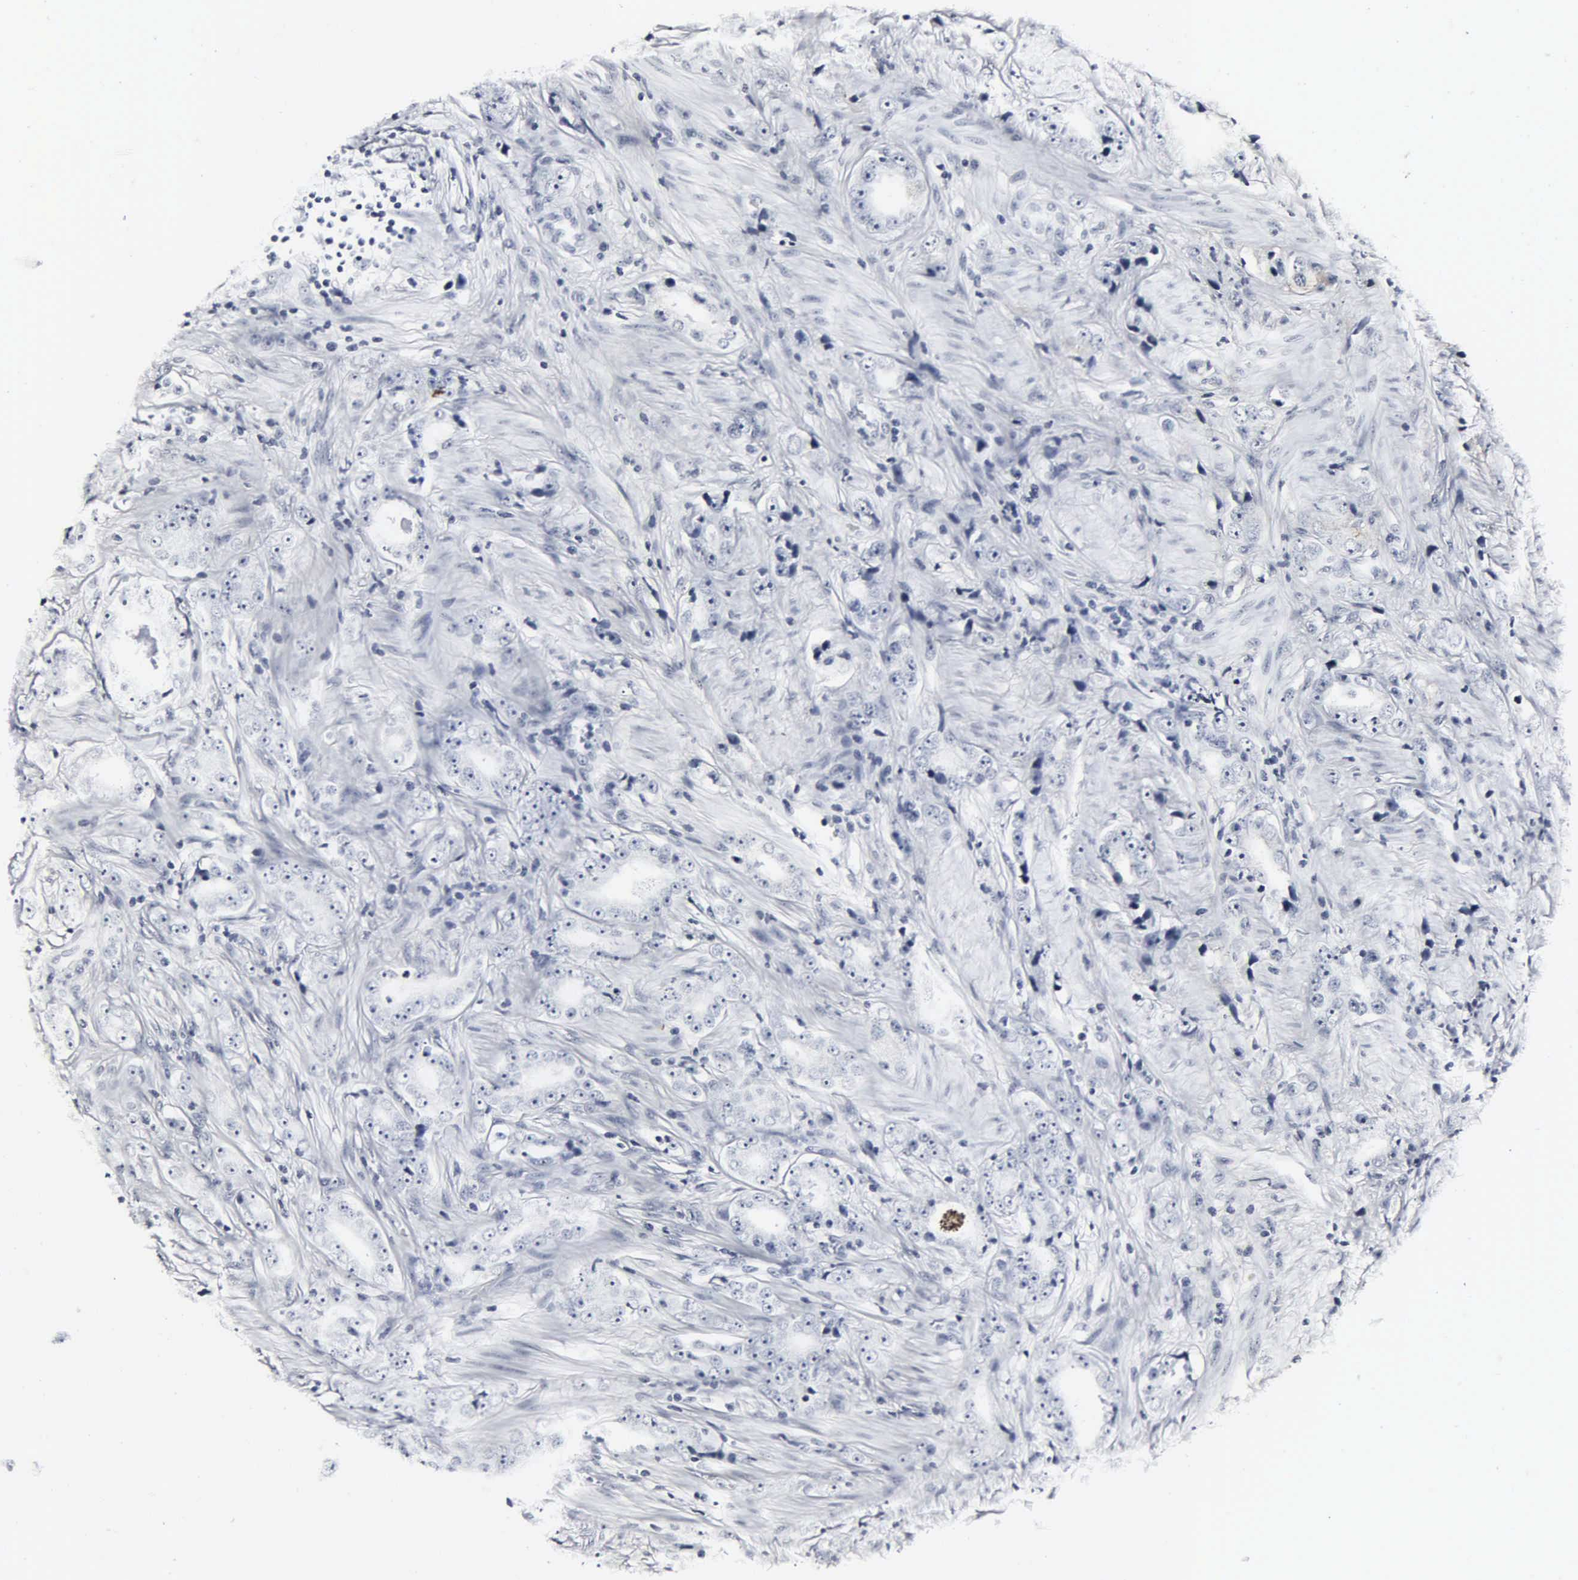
{"staining": {"intensity": "negative", "quantity": "none", "location": "none"}, "tissue": "prostate cancer", "cell_type": "Tumor cells", "image_type": "cancer", "snomed": [{"axis": "morphology", "description": "Adenocarcinoma, Medium grade"}, {"axis": "topography", "description": "Prostate"}], "caption": "High power microscopy image of an IHC photomicrograph of prostate cancer, revealing no significant expression in tumor cells. (Immunohistochemistry, brightfield microscopy, high magnification).", "gene": "DGCR2", "patient": {"sex": "male", "age": 53}}